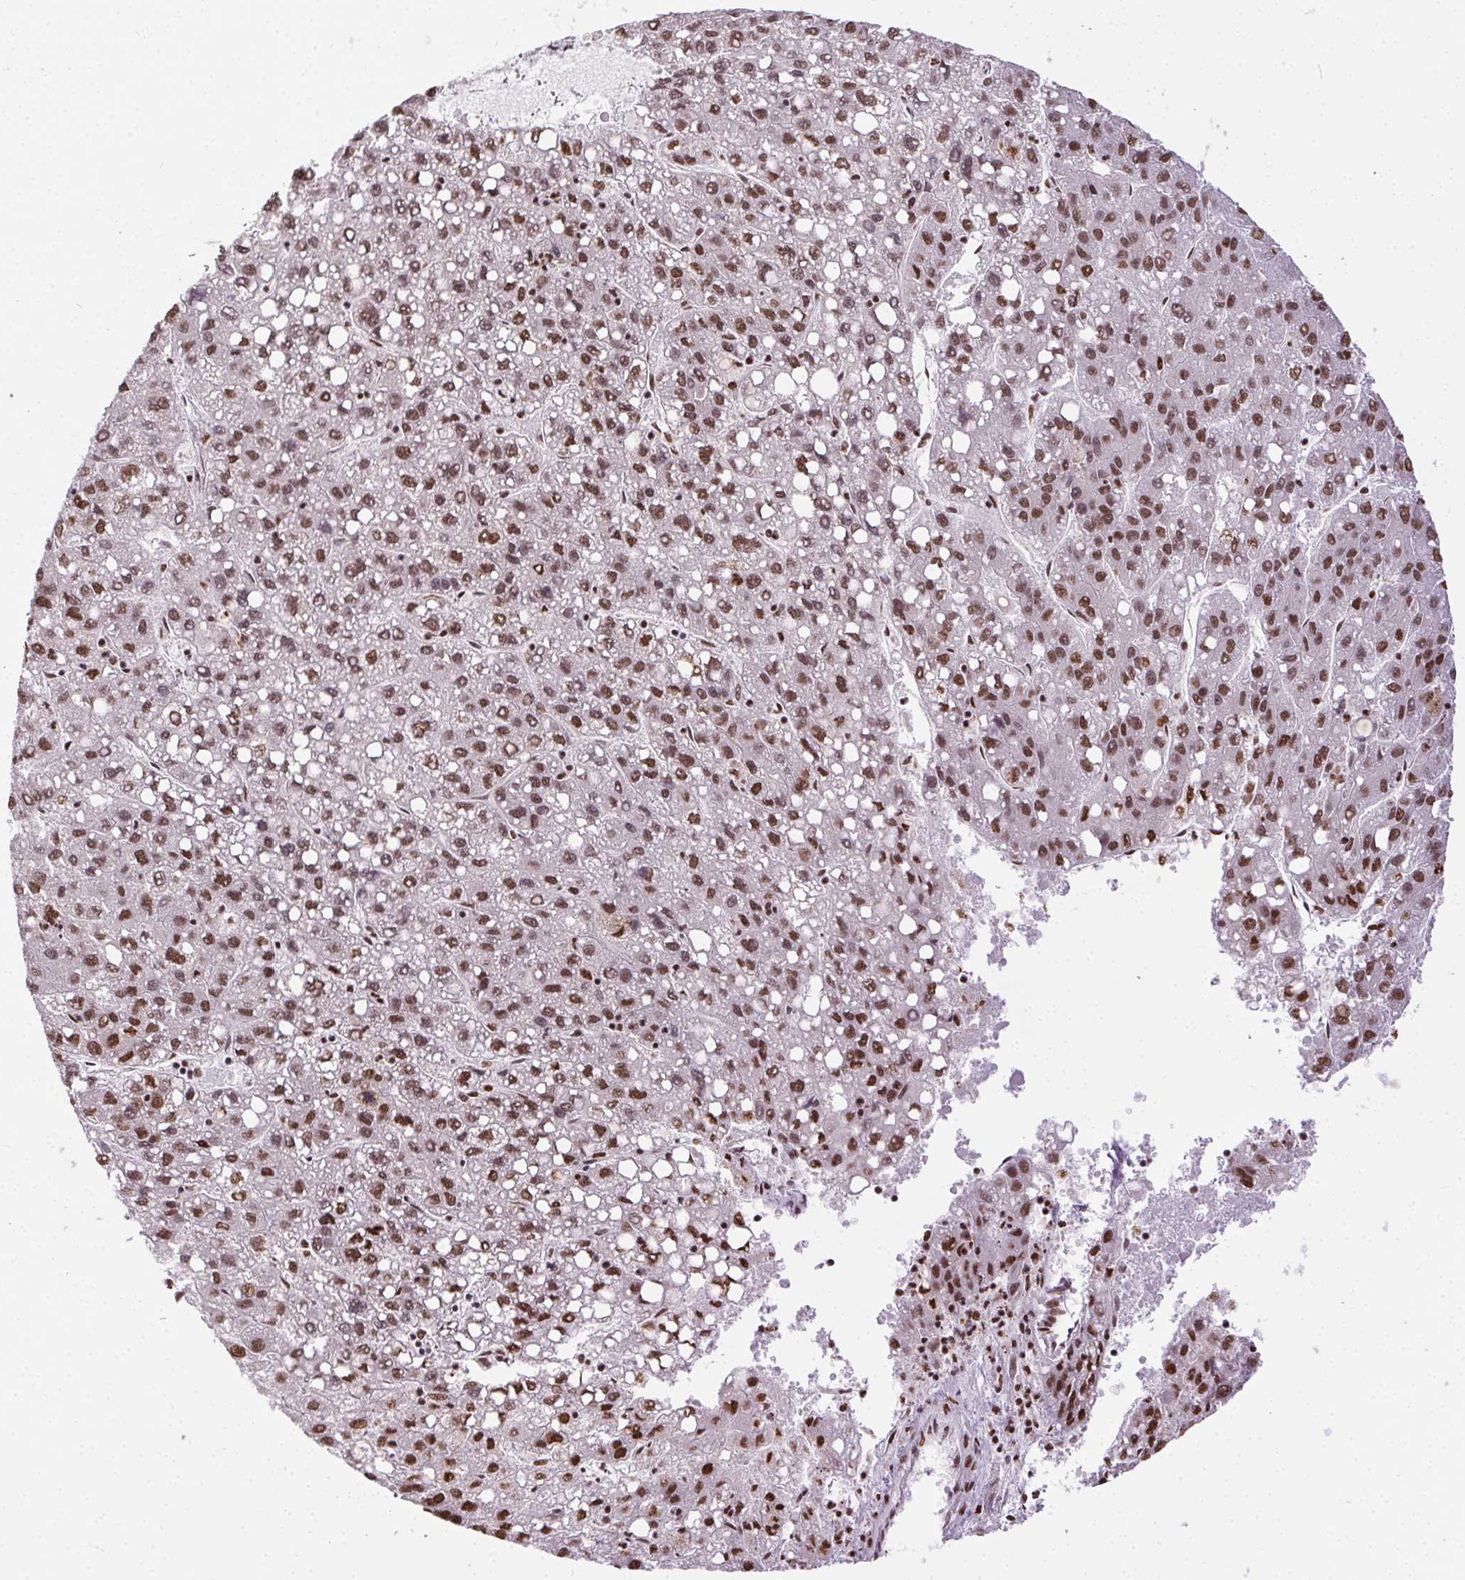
{"staining": {"intensity": "moderate", "quantity": ">75%", "location": "nuclear"}, "tissue": "liver cancer", "cell_type": "Tumor cells", "image_type": "cancer", "snomed": [{"axis": "morphology", "description": "Carcinoma, Hepatocellular, NOS"}, {"axis": "topography", "description": "Liver"}], "caption": "High-power microscopy captured an immunohistochemistry image of liver cancer, revealing moderate nuclear expression in about >75% of tumor cells. Nuclei are stained in blue.", "gene": "TRA2B", "patient": {"sex": "female", "age": 82}}